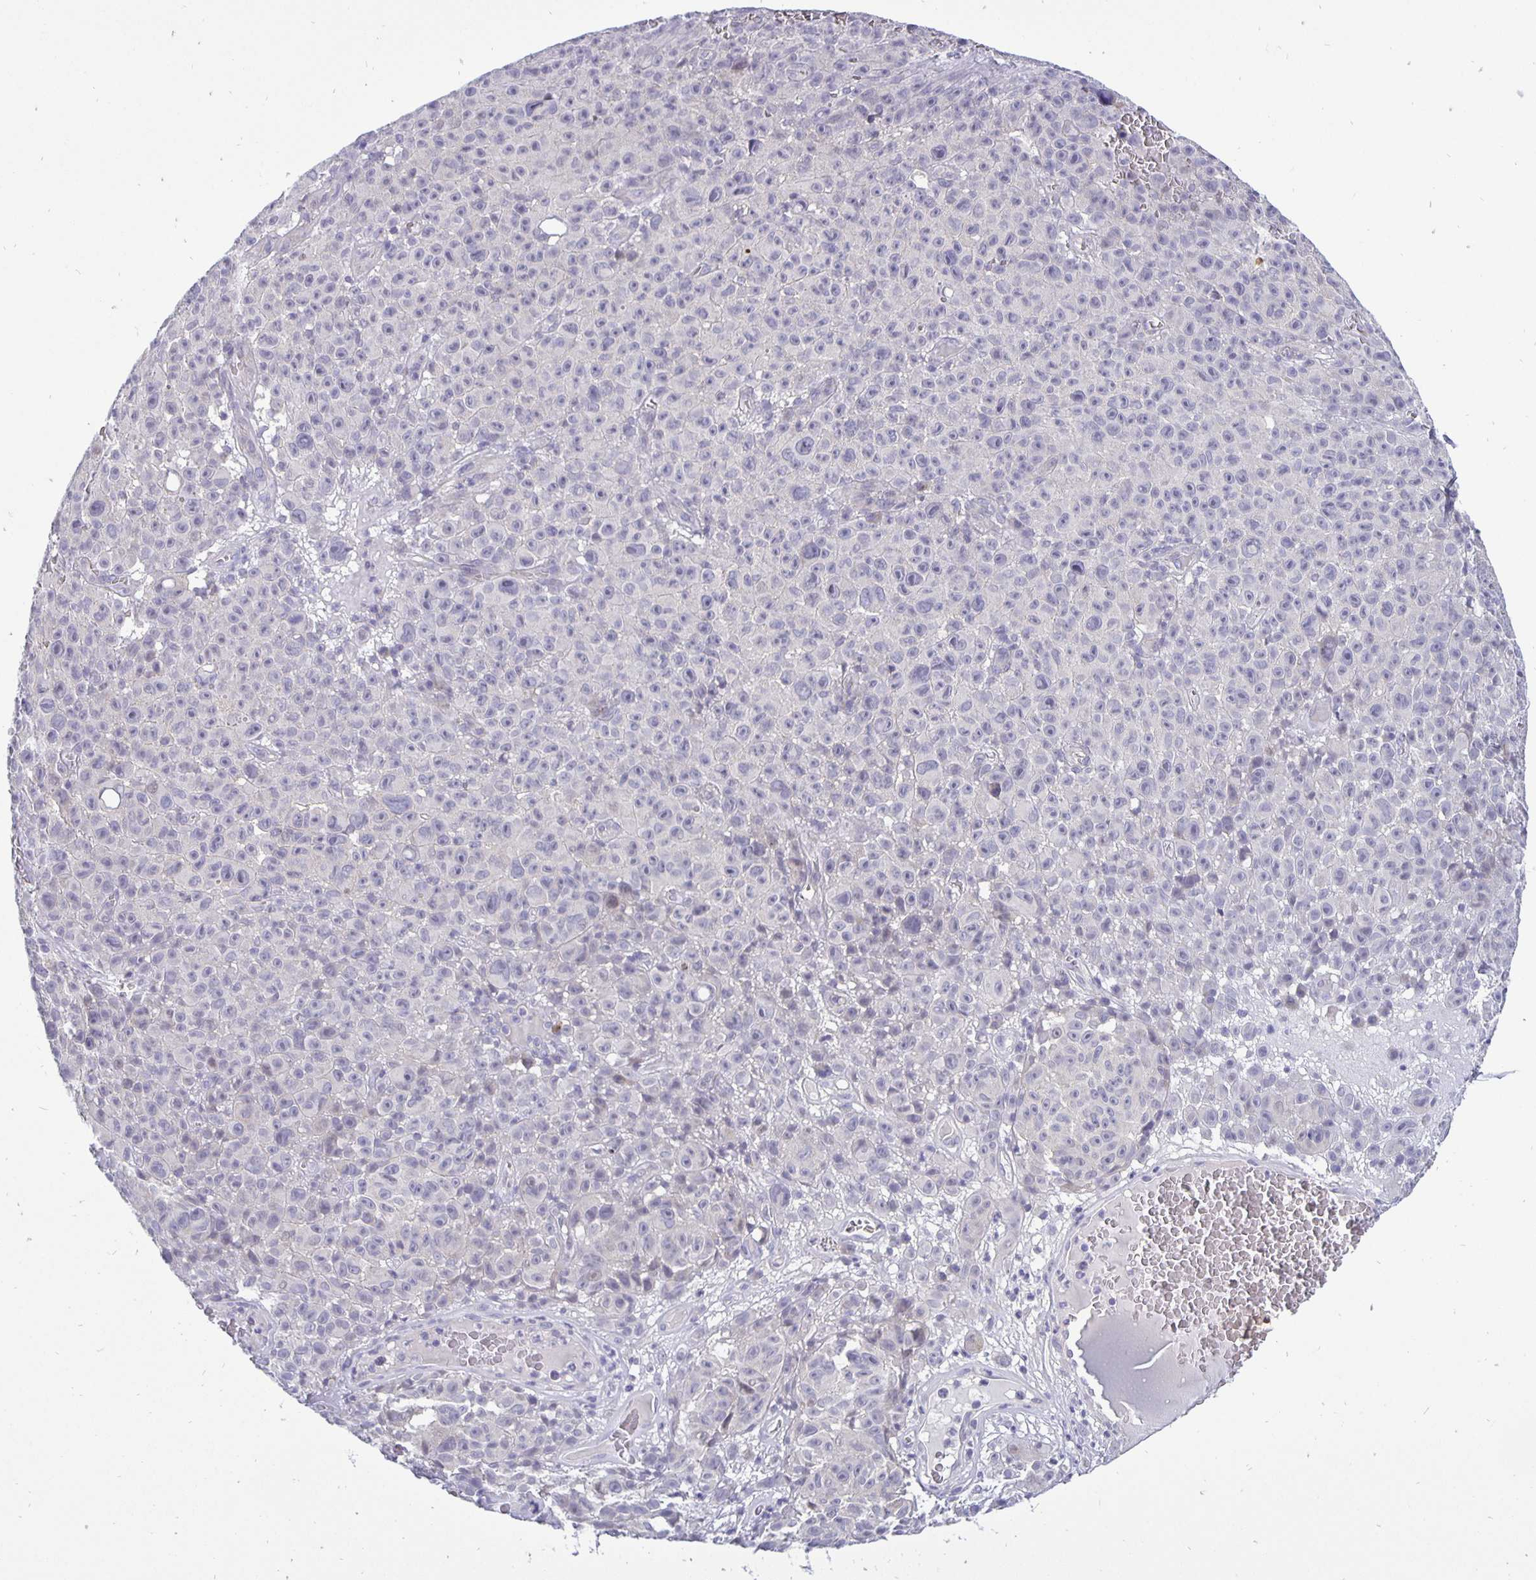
{"staining": {"intensity": "negative", "quantity": "none", "location": "none"}, "tissue": "melanoma", "cell_type": "Tumor cells", "image_type": "cancer", "snomed": [{"axis": "morphology", "description": "Malignant melanoma, NOS"}, {"axis": "topography", "description": "Skin"}], "caption": "Protein analysis of melanoma reveals no significant staining in tumor cells. (DAB IHC with hematoxylin counter stain).", "gene": "ERBB2", "patient": {"sex": "female", "age": 82}}